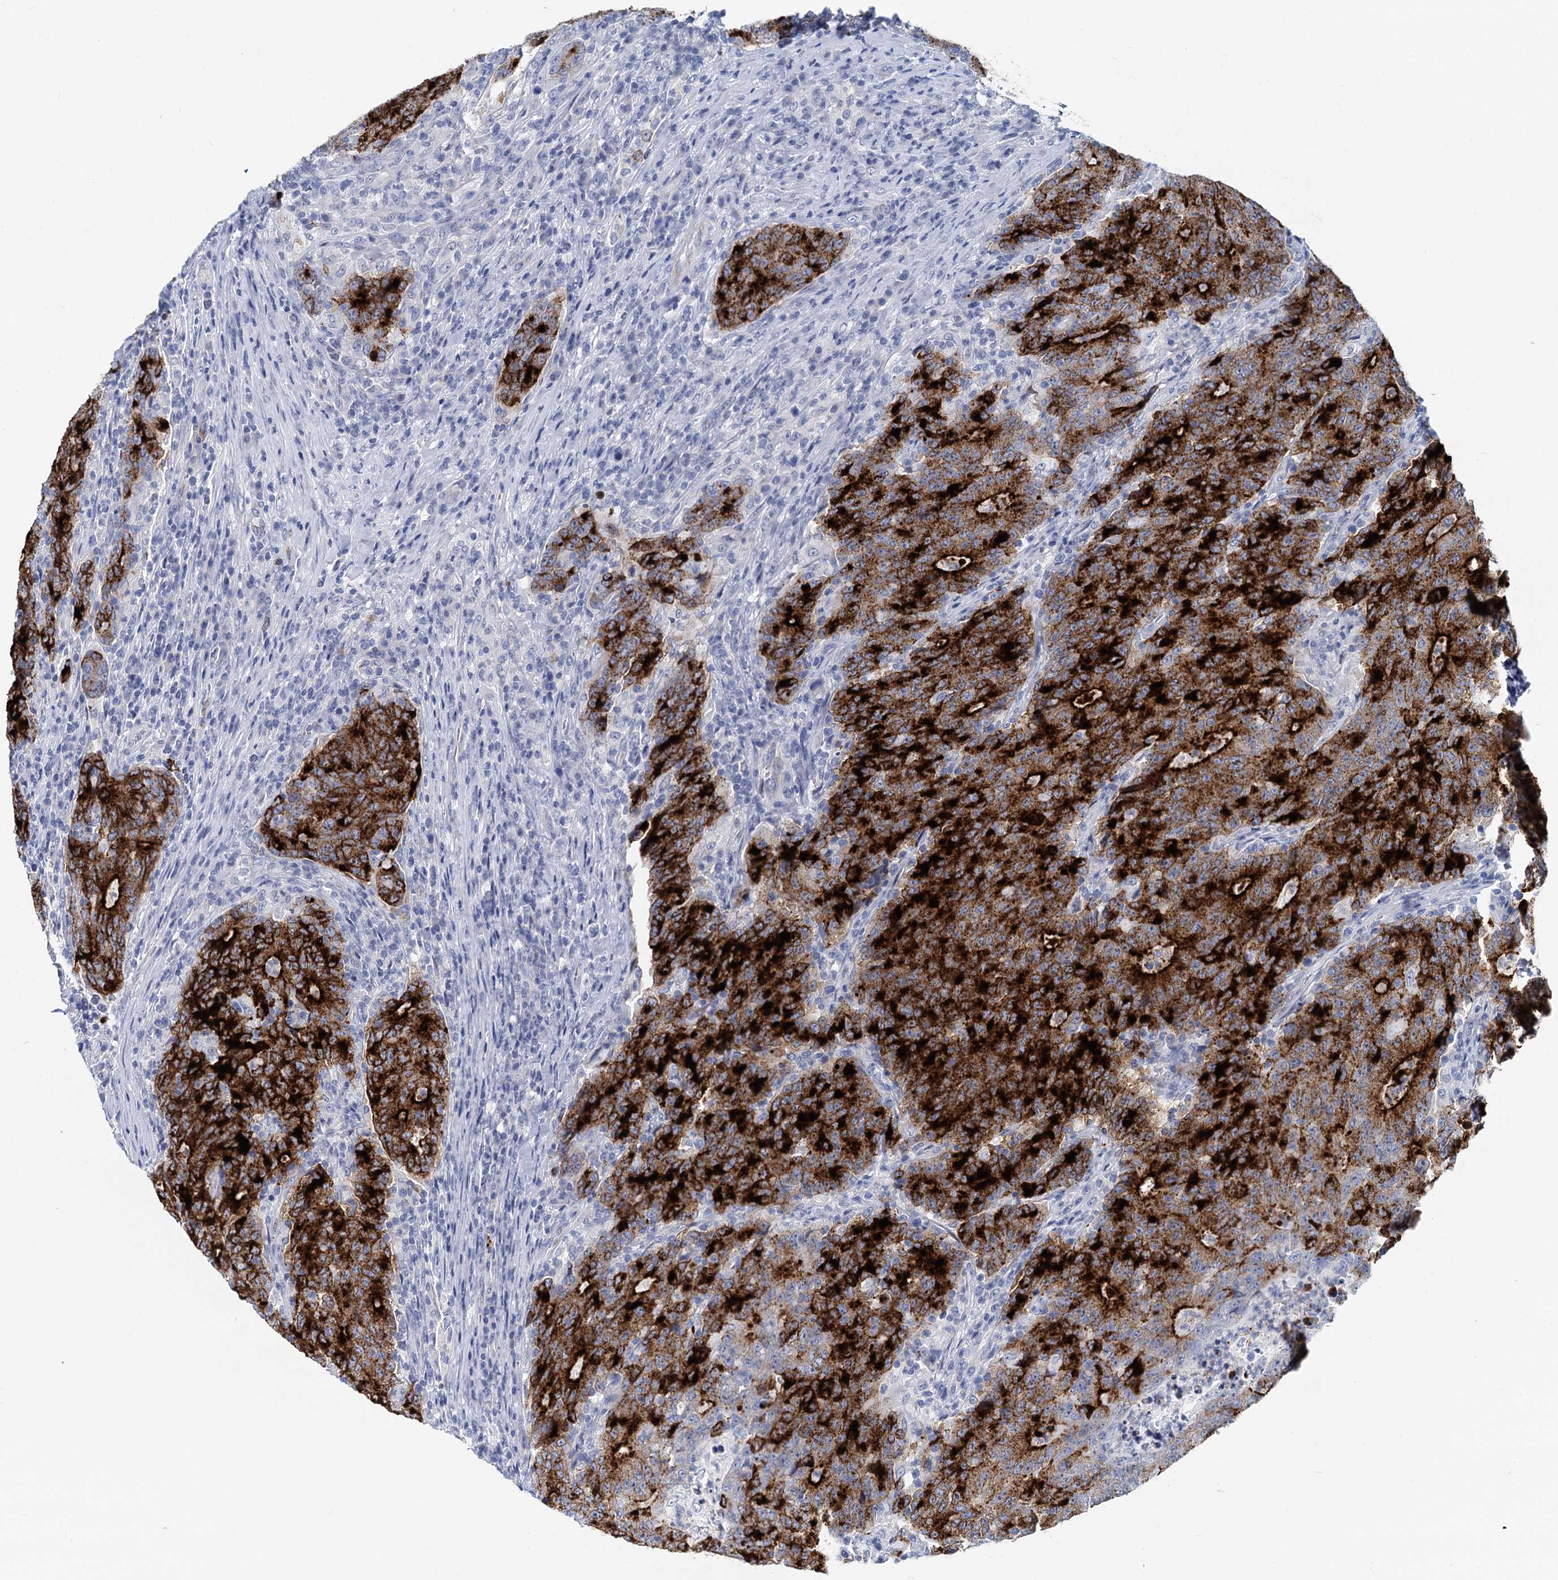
{"staining": {"intensity": "strong", "quantity": ">75%", "location": "cytoplasmic/membranous"}, "tissue": "colorectal cancer", "cell_type": "Tumor cells", "image_type": "cancer", "snomed": [{"axis": "morphology", "description": "Adenocarcinoma, NOS"}, {"axis": "topography", "description": "Colon"}], "caption": "Protein staining shows strong cytoplasmic/membranous positivity in about >75% of tumor cells in colorectal cancer. Immunohistochemistry stains the protein of interest in brown and the nuclei are stained blue.", "gene": "INSC", "patient": {"sex": "female", "age": 75}}